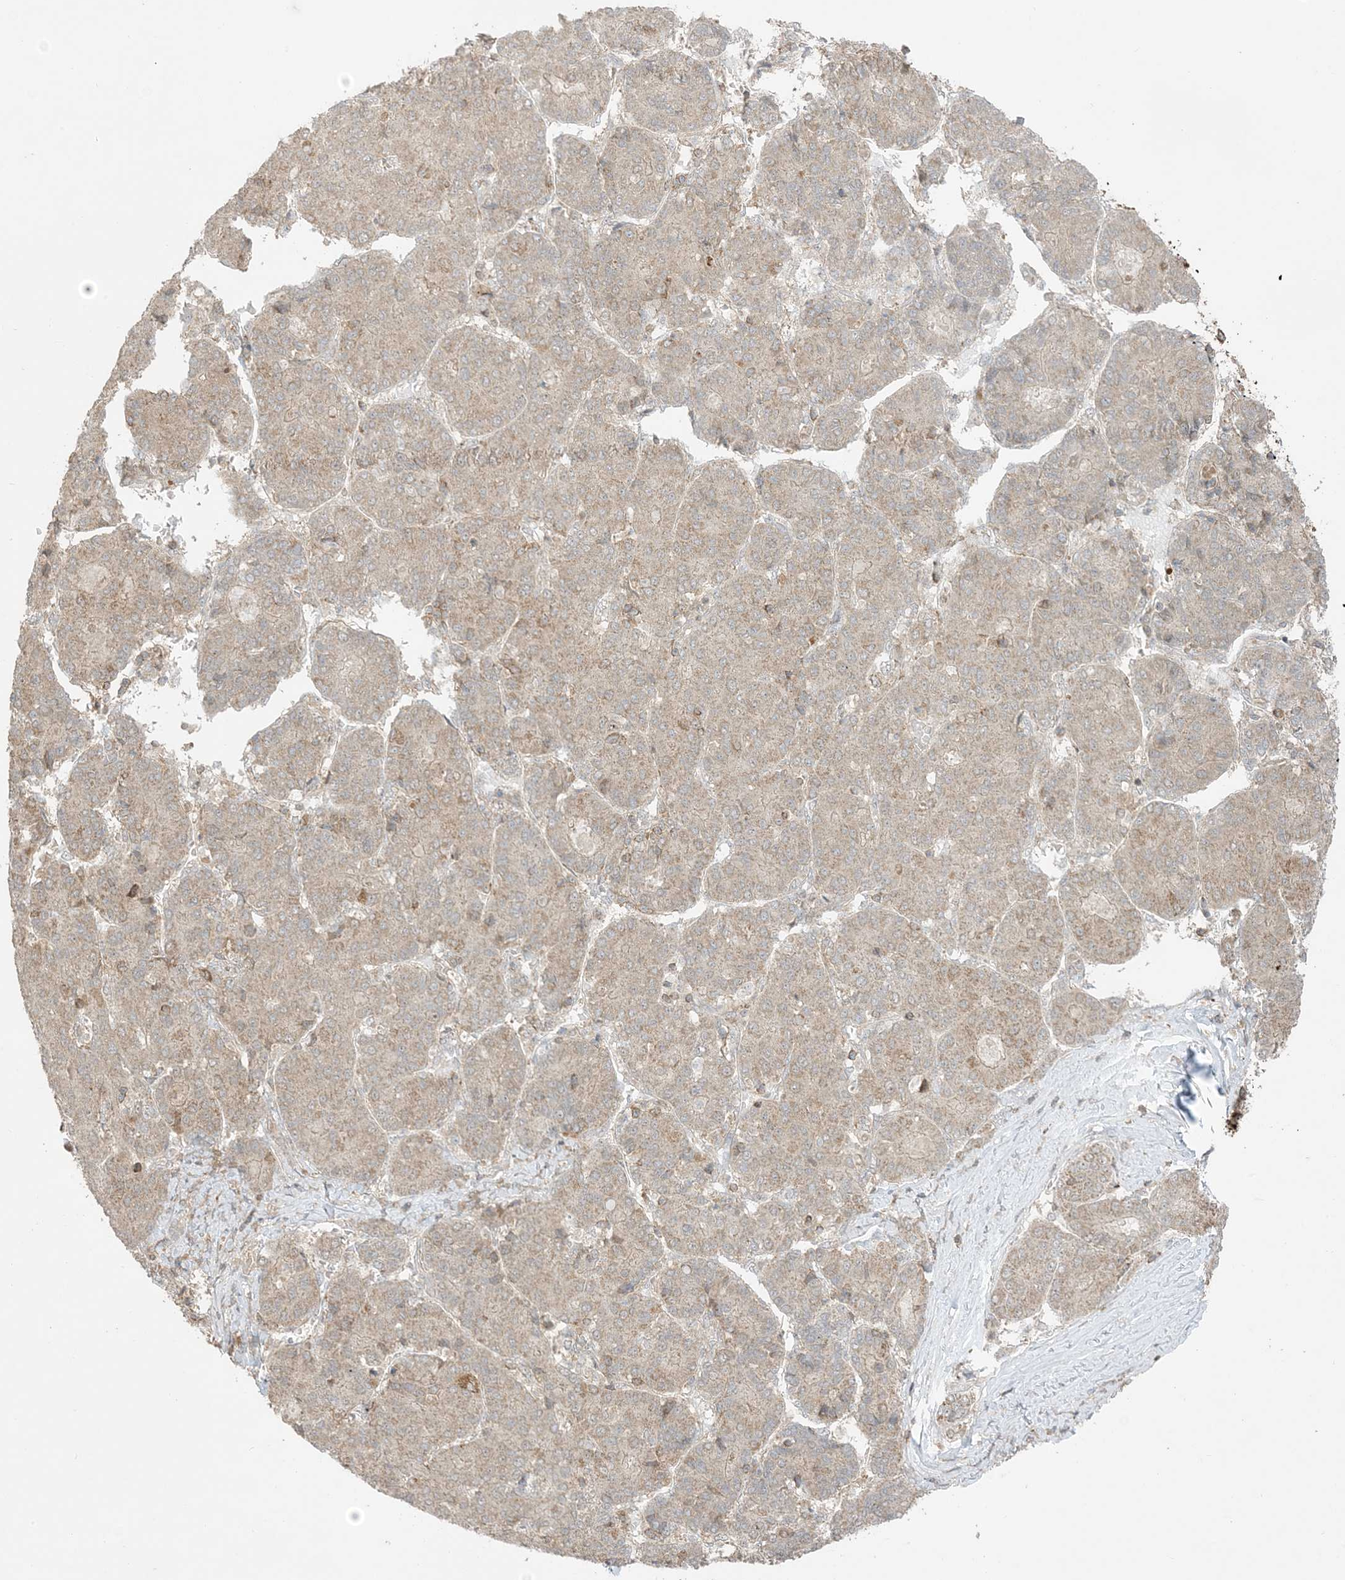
{"staining": {"intensity": "weak", "quantity": ">75%", "location": "cytoplasmic/membranous"}, "tissue": "liver cancer", "cell_type": "Tumor cells", "image_type": "cancer", "snomed": [{"axis": "morphology", "description": "Carcinoma, Hepatocellular, NOS"}, {"axis": "topography", "description": "Liver"}], "caption": "Liver cancer (hepatocellular carcinoma) stained with a brown dye exhibits weak cytoplasmic/membranous positive expression in approximately >75% of tumor cells.", "gene": "PHLDB2", "patient": {"sex": "male", "age": 65}}